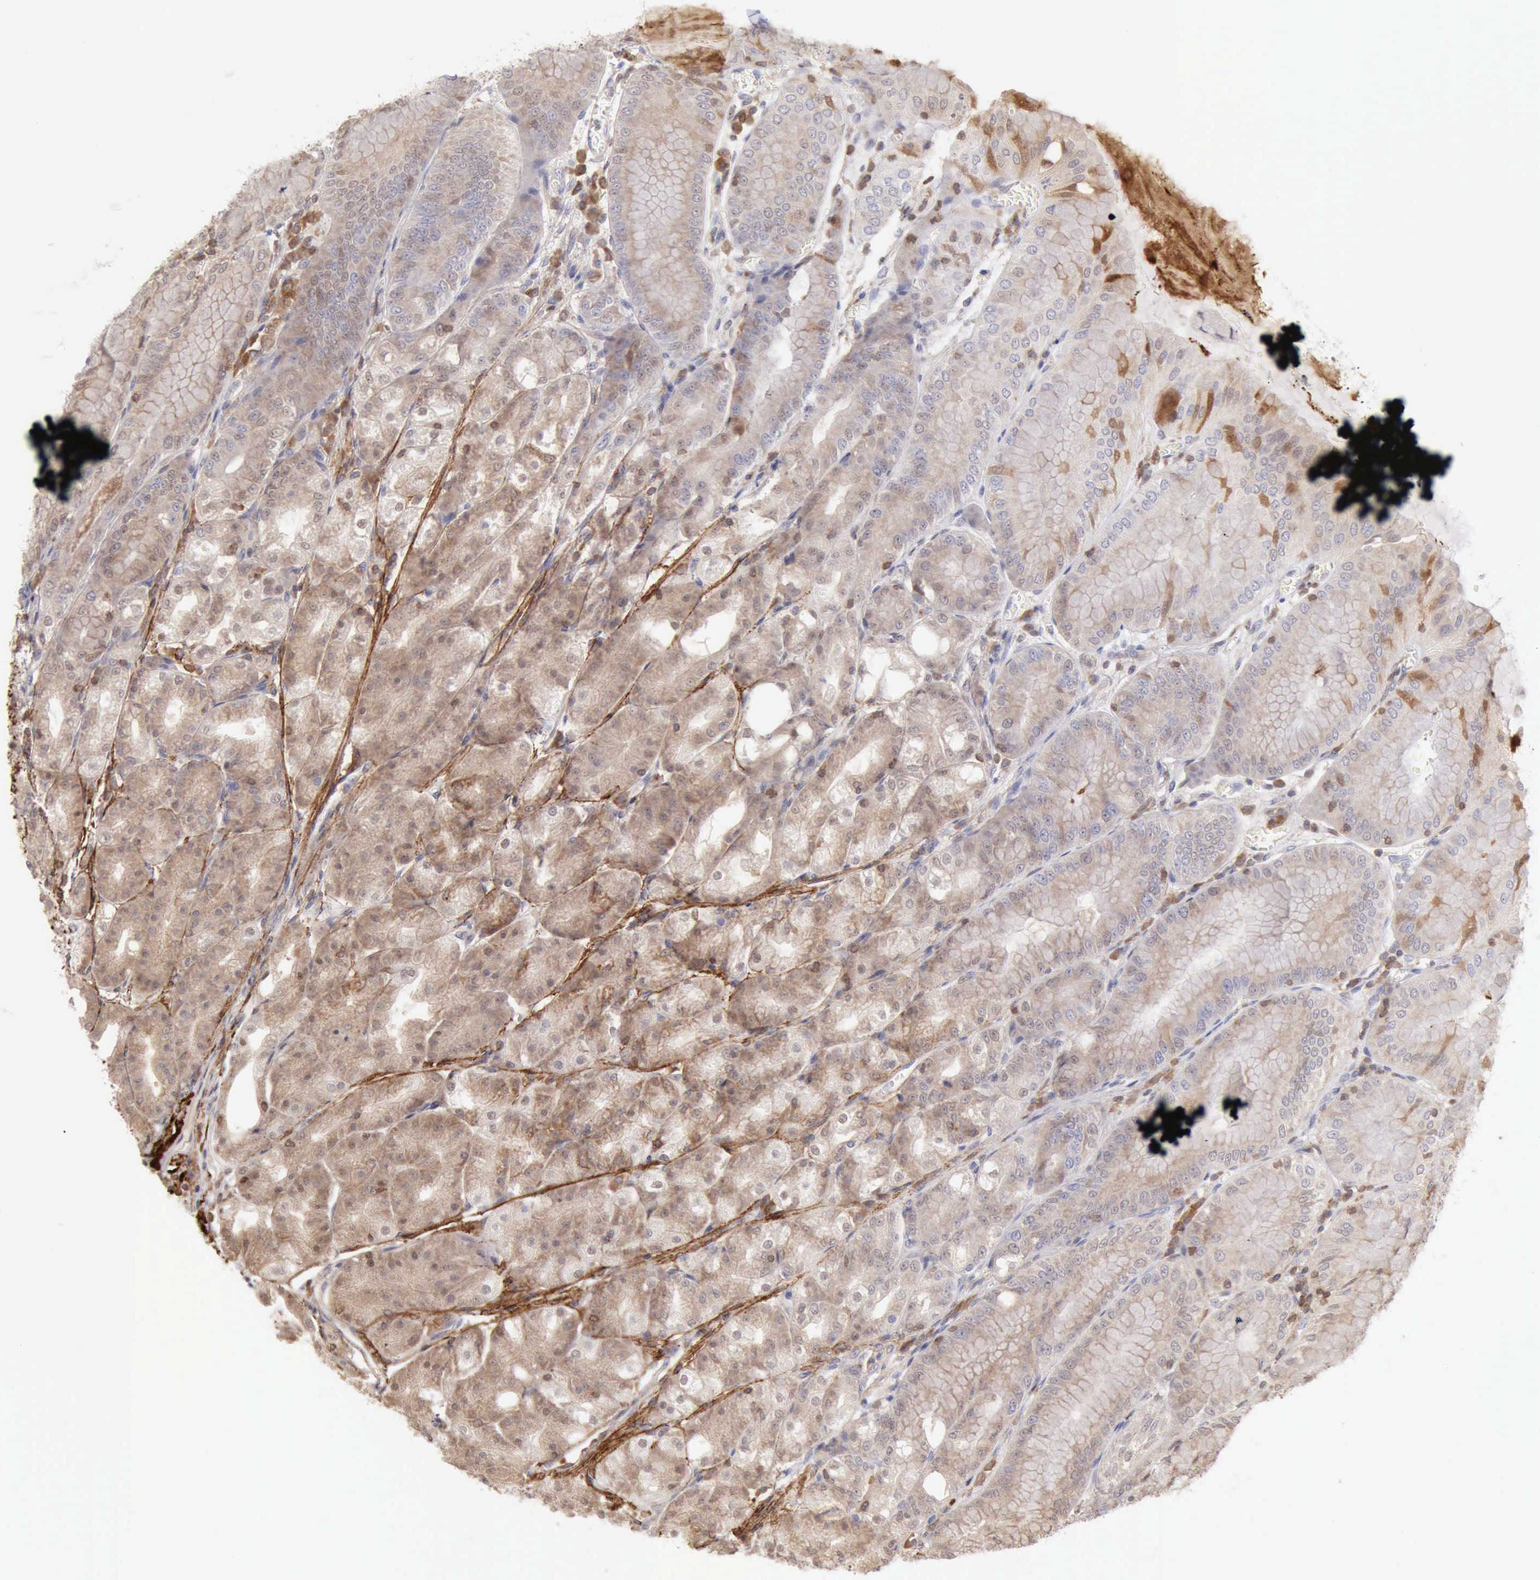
{"staining": {"intensity": "weak", "quantity": "25%-75%", "location": "cytoplasmic/membranous"}, "tissue": "stomach", "cell_type": "Glandular cells", "image_type": "normal", "snomed": [{"axis": "morphology", "description": "Normal tissue, NOS"}, {"axis": "topography", "description": "Stomach, lower"}], "caption": "Immunohistochemical staining of benign stomach displays low levels of weak cytoplasmic/membranous staining in about 25%-75% of glandular cells. (DAB (3,3'-diaminobenzidine) IHC with brightfield microscopy, high magnification).", "gene": "SASH3", "patient": {"sex": "male", "age": 71}}